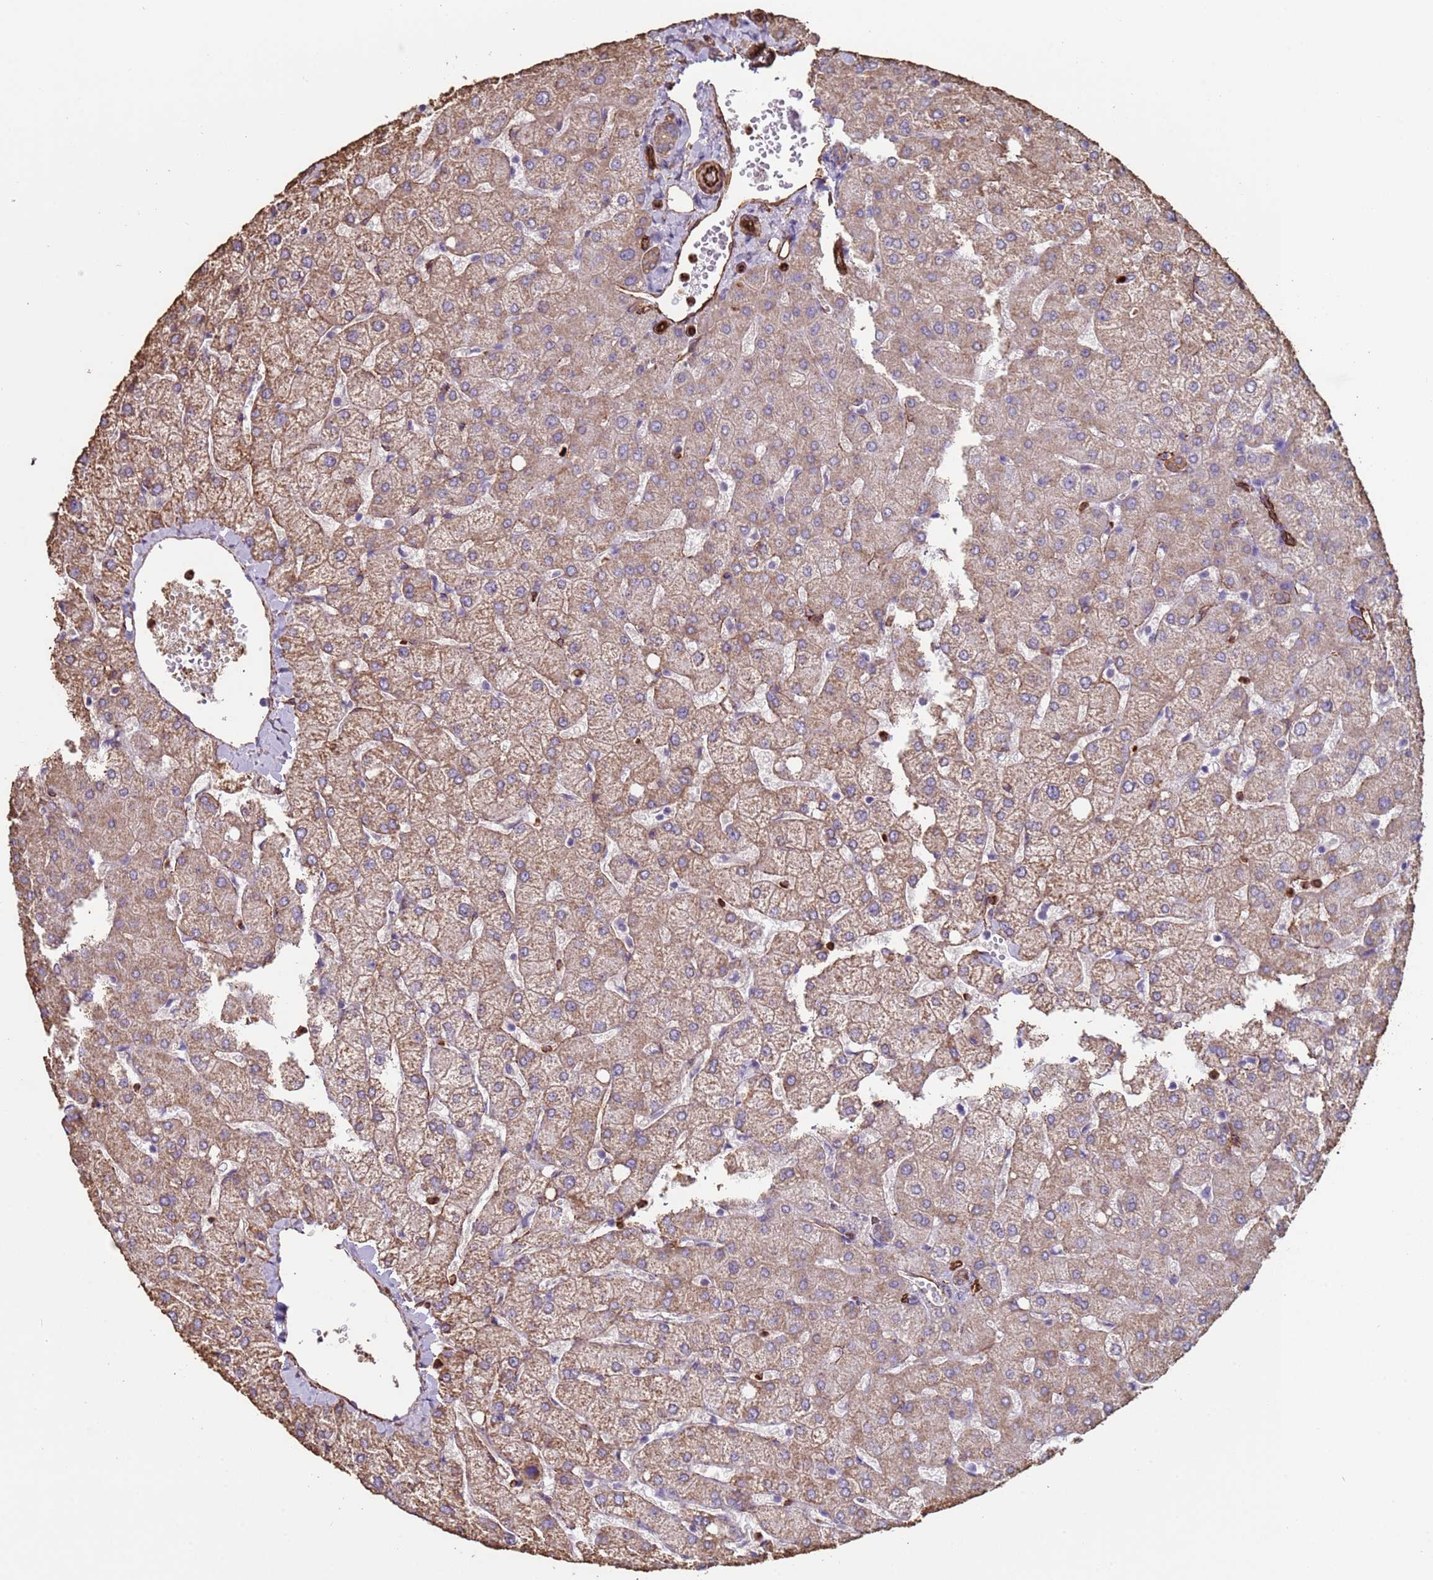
{"staining": {"intensity": "moderate", "quantity": ">75%", "location": "cytoplasmic/membranous"}, "tissue": "liver", "cell_type": "Cholangiocytes", "image_type": "normal", "snomed": [{"axis": "morphology", "description": "Normal tissue, NOS"}, {"axis": "topography", "description": "Liver"}], "caption": "Protein expression analysis of normal liver shows moderate cytoplasmic/membranous expression in approximately >75% of cholangiocytes. (brown staining indicates protein expression, while blue staining denotes nuclei).", "gene": "GASK1A", "patient": {"sex": "female", "age": 54}}